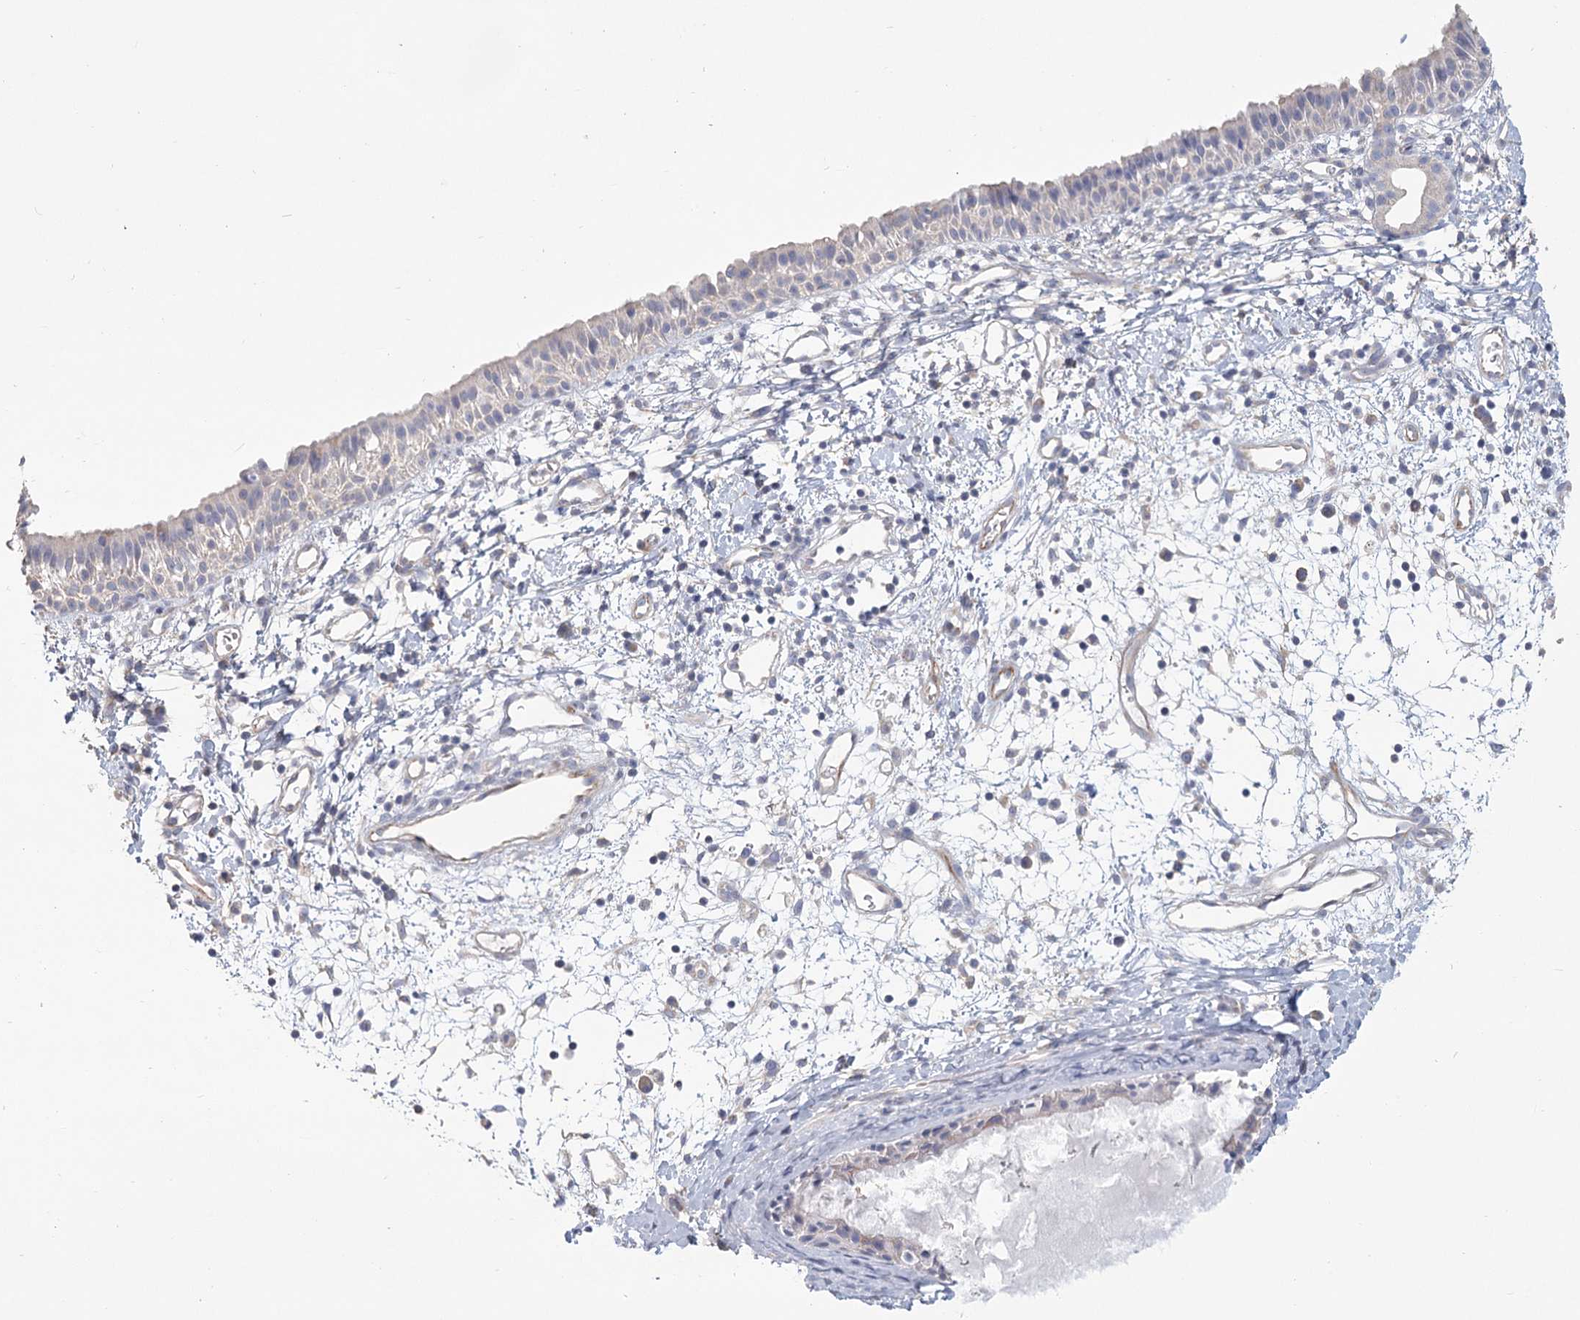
{"staining": {"intensity": "negative", "quantity": "none", "location": "none"}, "tissue": "nasopharynx", "cell_type": "Respiratory epithelial cells", "image_type": "normal", "snomed": [{"axis": "morphology", "description": "Normal tissue, NOS"}, {"axis": "topography", "description": "Nasopharynx"}], "caption": "The image reveals no significant staining in respiratory epithelial cells of nasopharynx. Brightfield microscopy of immunohistochemistry stained with DAB (brown) and hematoxylin (blue), captured at high magnification.", "gene": "CNTLN", "patient": {"sex": "male", "age": 22}}